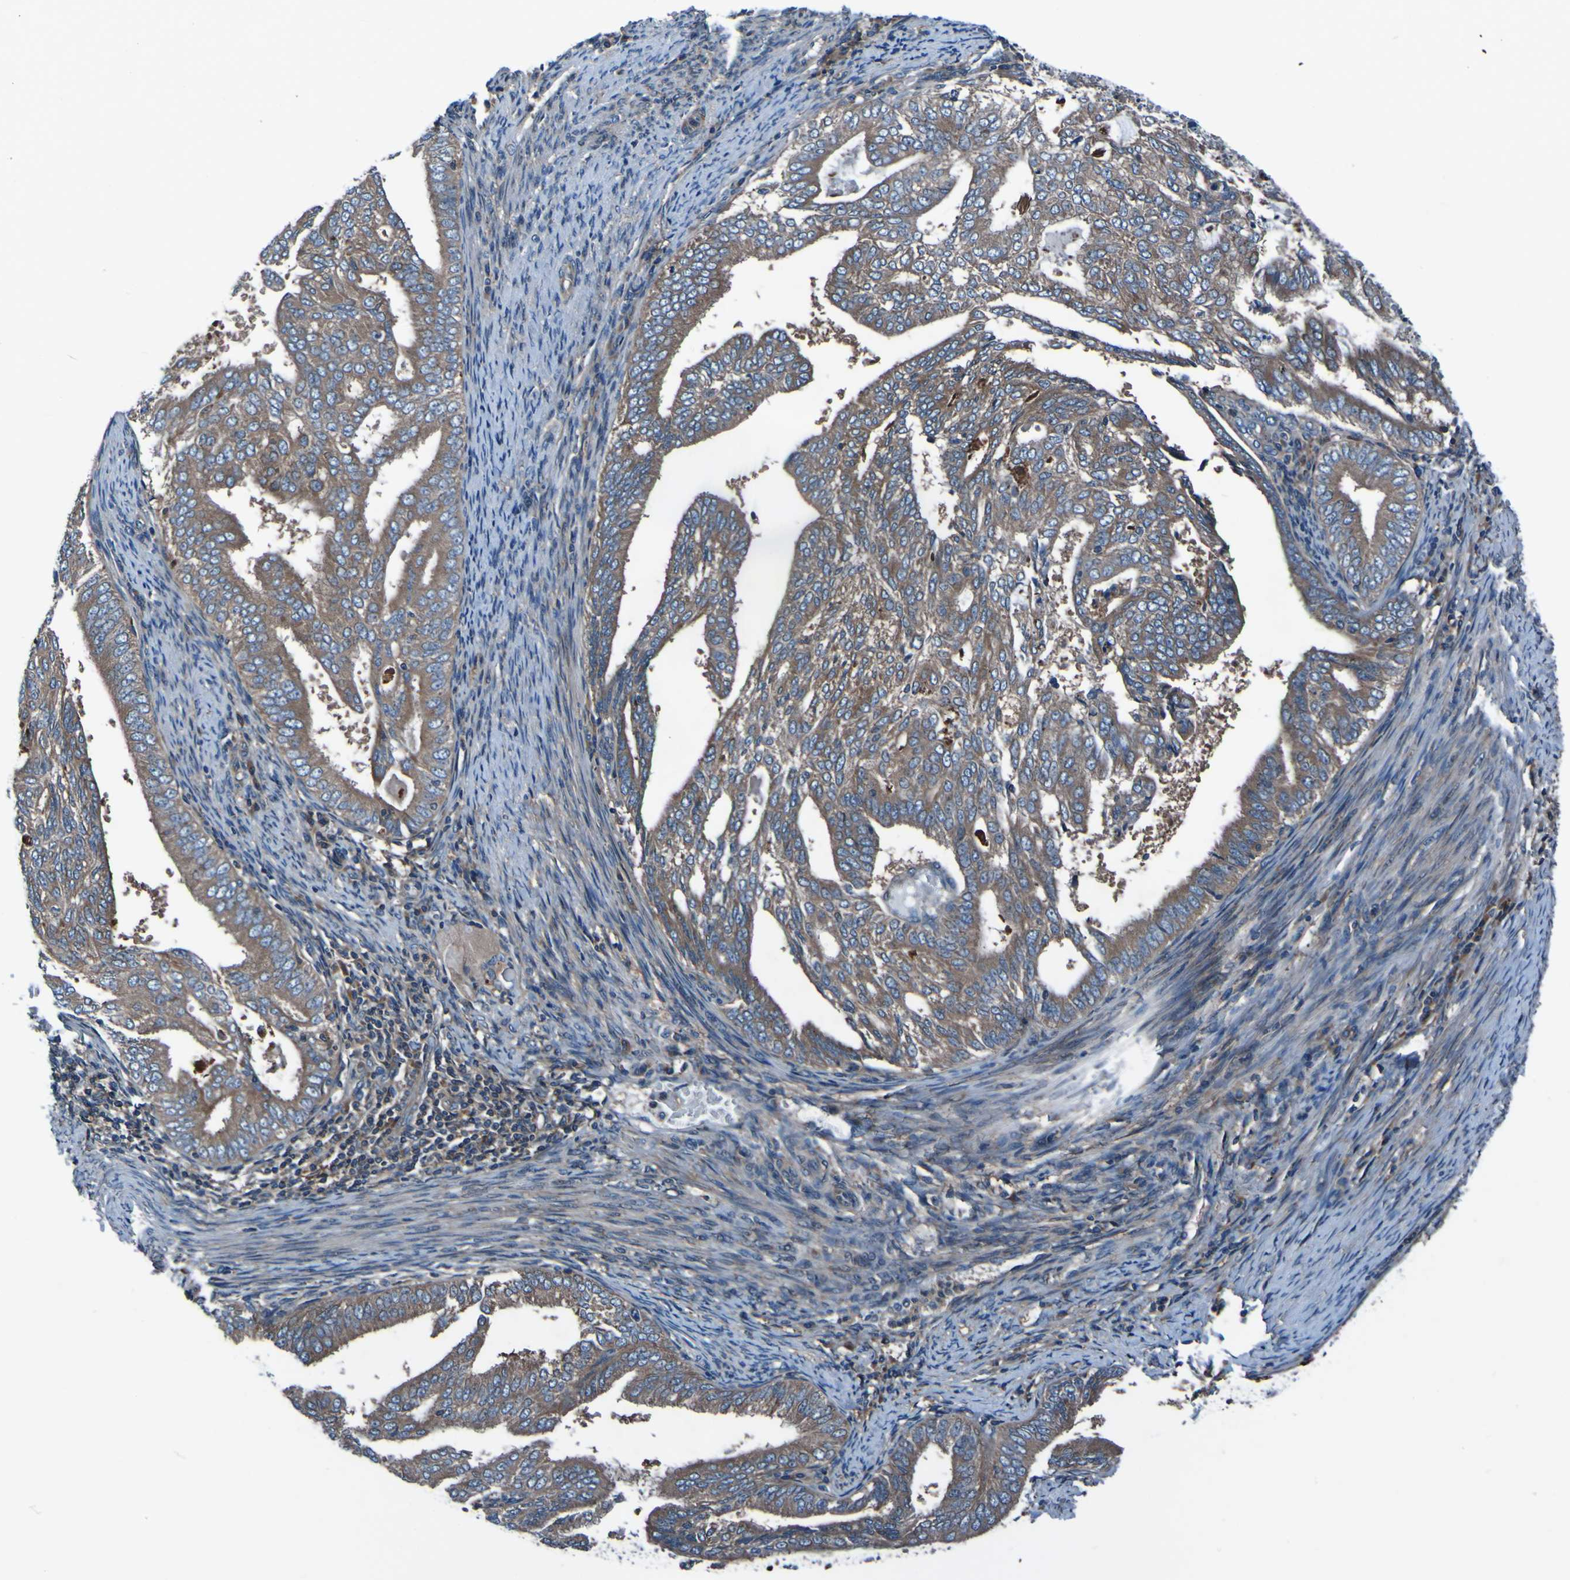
{"staining": {"intensity": "moderate", "quantity": ">75%", "location": "cytoplasmic/membranous"}, "tissue": "endometrial cancer", "cell_type": "Tumor cells", "image_type": "cancer", "snomed": [{"axis": "morphology", "description": "Adenocarcinoma, NOS"}, {"axis": "topography", "description": "Endometrium"}], "caption": "DAB immunohistochemical staining of human endometrial cancer (adenocarcinoma) reveals moderate cytoplasmic/membranous protein positivity in about >75% of tumor cells.", "gene": "RAB5B", "patient": {"sex": "female", "age": 58}}